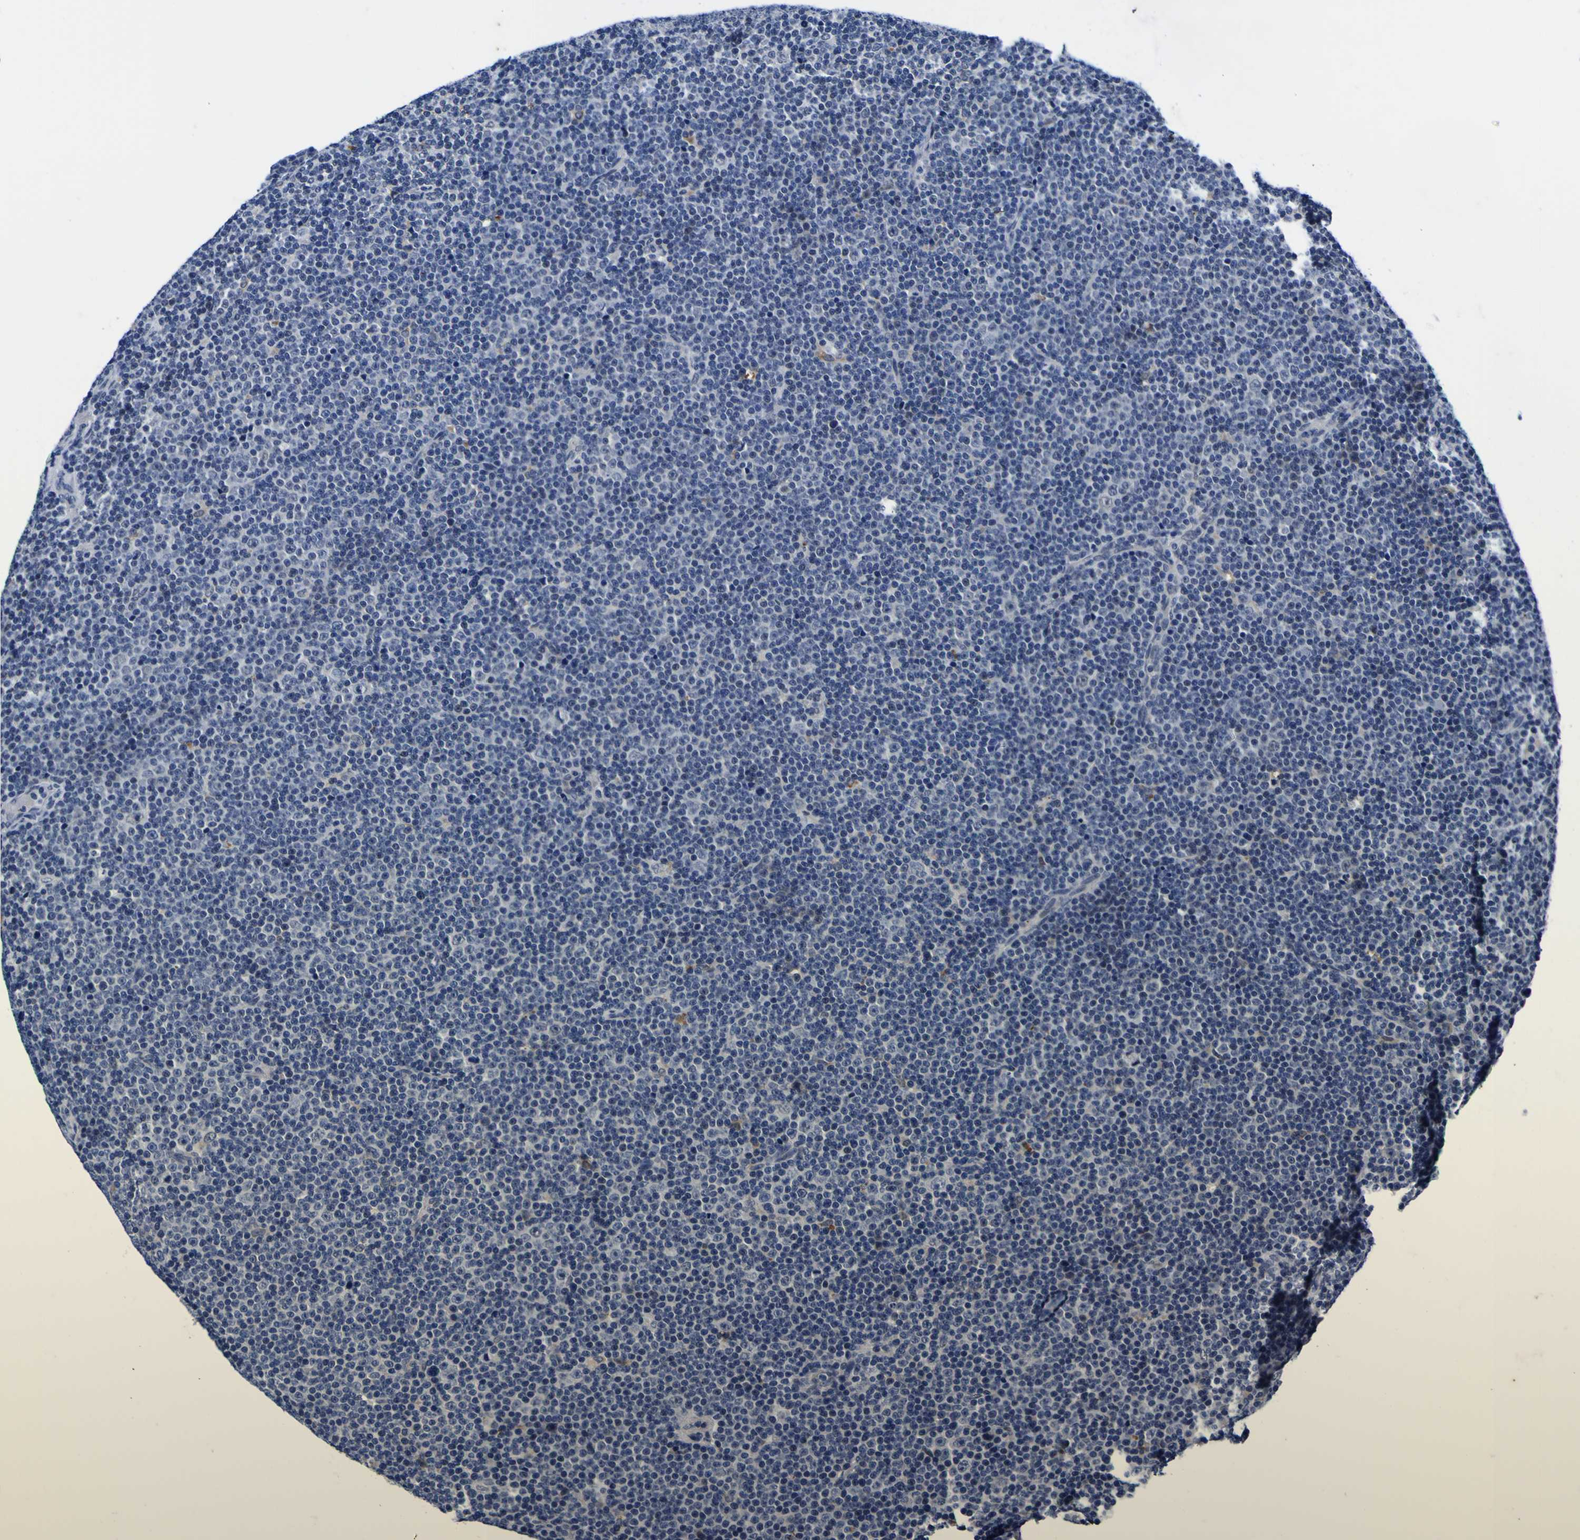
{"staining": {"intensity": "negative", "quantity": "none", "location": "none"}, "tissue": "lymphoma", "cell_type": "Tumor cells", "image_type": "cancer", "snomed": [{"axis": "morphology", "description": "Malignant lymphoma, non-Hodgkin's type, Low grade"}, {"axis": "topography", "description": "Lymph node"}], "caption": "The immunohistochemistry (IHC) image has no significant expression in tumor cells of lymphoma tissue.", "gene": "IGFLR1", "patient": {"sex": "female", "age": 67}}